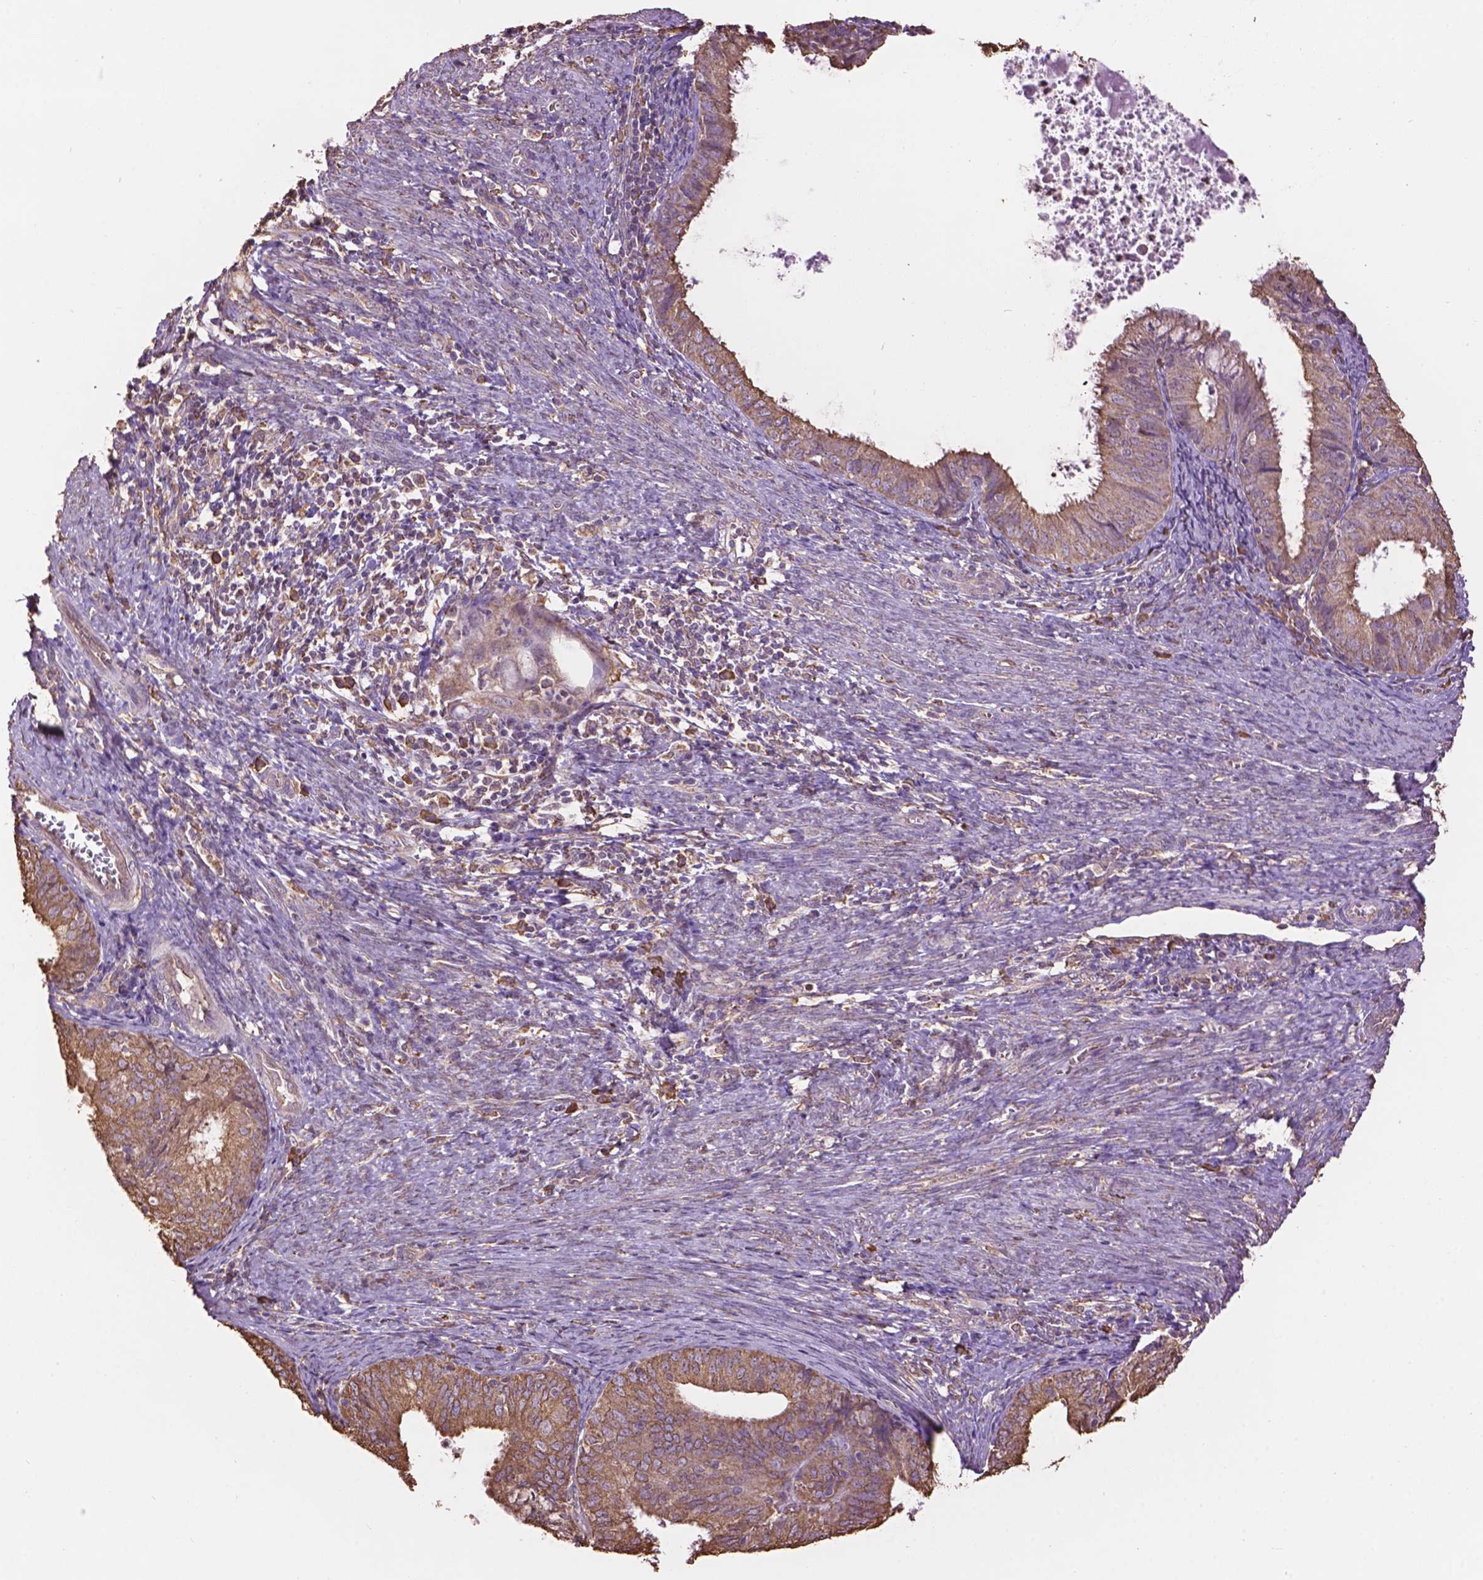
{"staining": {"intensity": "moderate", "quantity": ">75%", "location": "cytoplasmic/membranous"}, "tissue": "endometrial cancer", "cell_type": "Tumor cells", "image_type": "cancer", "snomed": [{"axis": "morphology", "description": "Adenocarcinoma, NOS"}, {"axis": "topography", "description": "Endometrium"}], "caption": "A brown stain highlights moderate cytoplasmic/membranous staining of a protein in human endometrial cancer (adenocarcinoma) tumor cells. Immunohistochemistry (ihc) stains the protein of interest in brown and the nuclei are stained blue.", "gene": "PPP2R5E", "patient": {"sex": "female", "age": 57}}